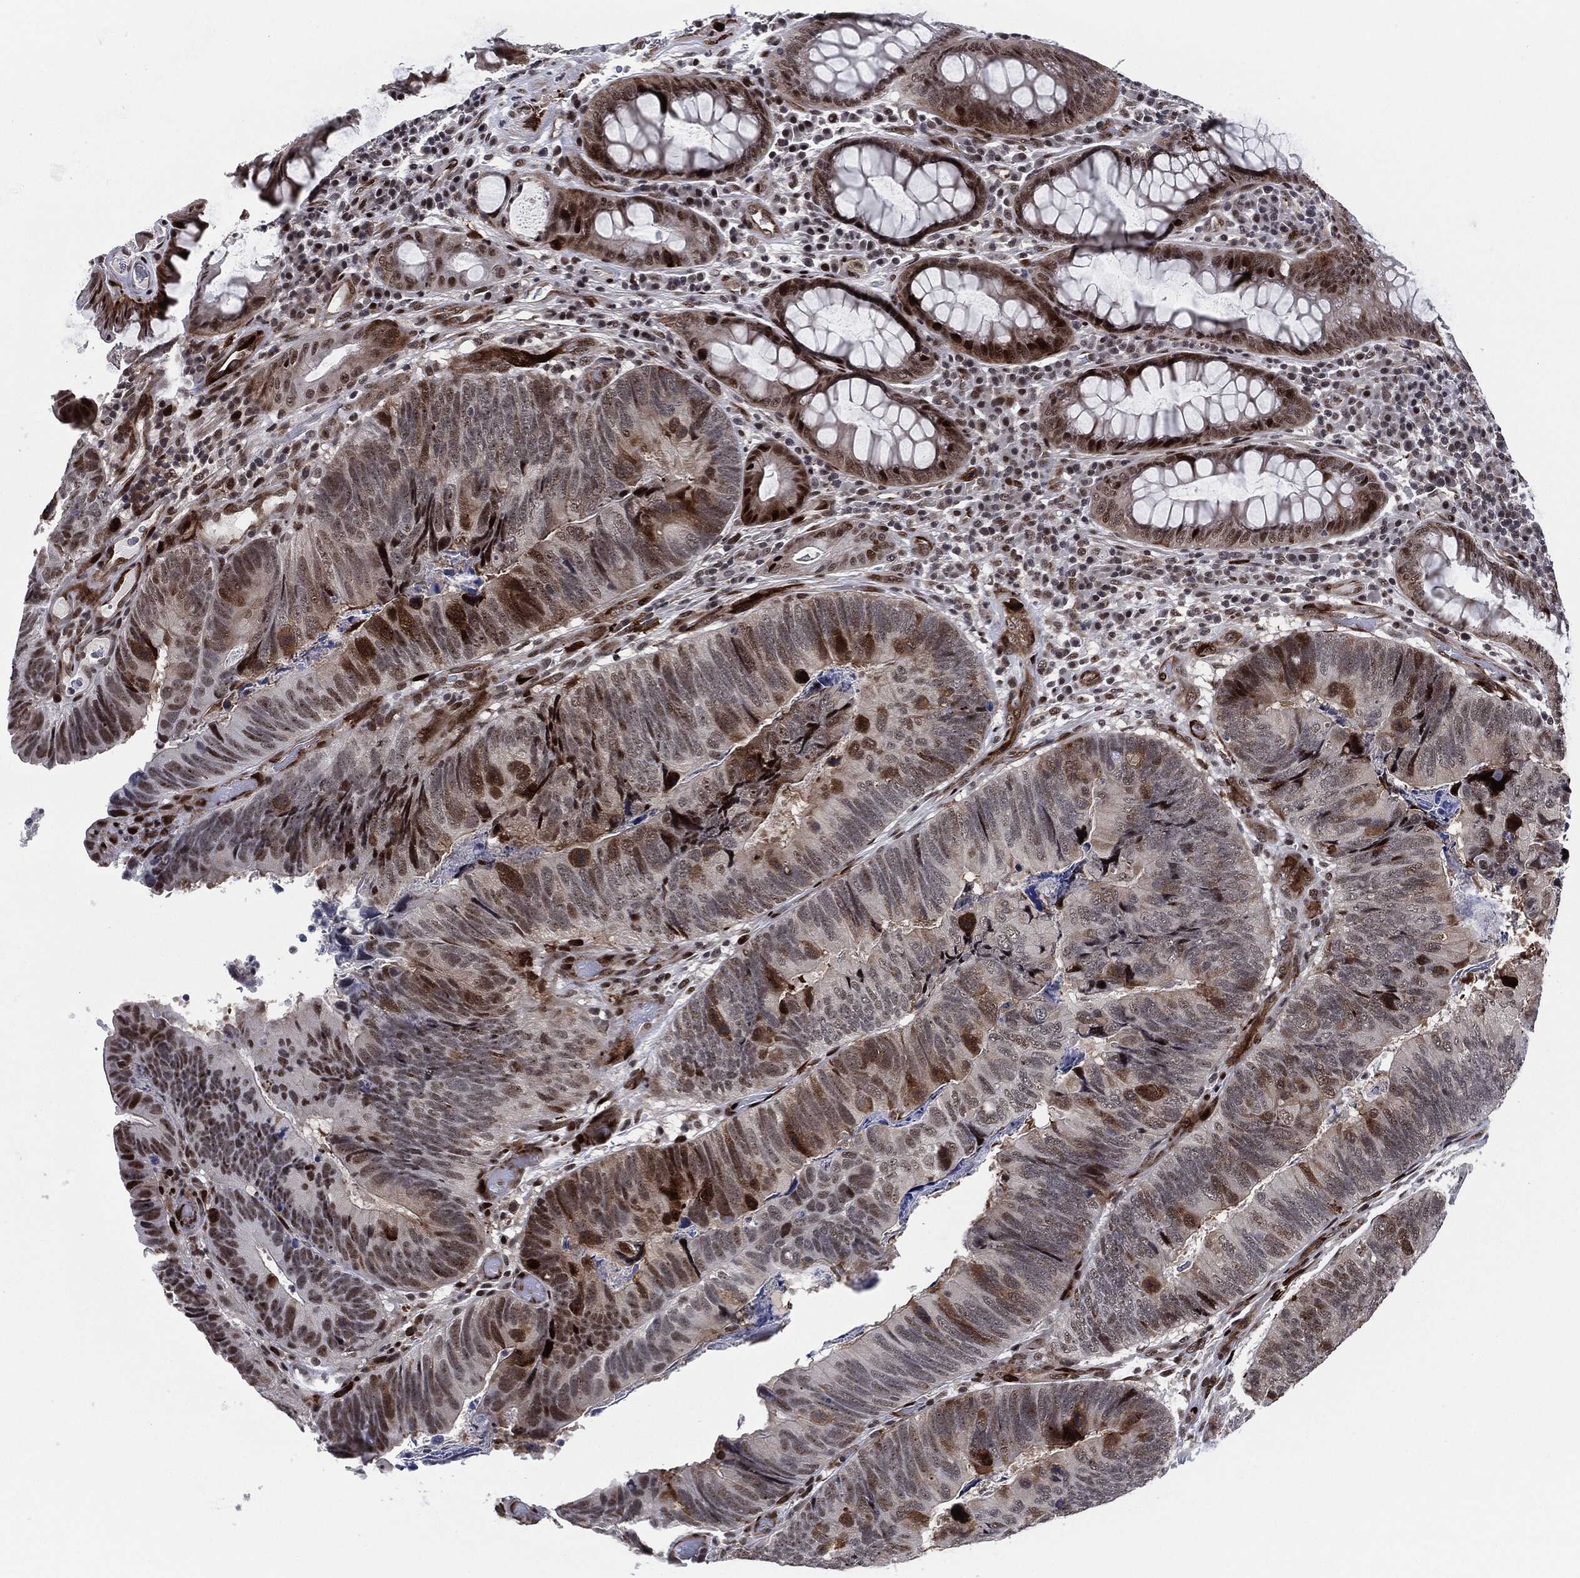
{"staining": {"intensity": "strong", "quantity": "<25%", "location": "cytoplasmic/membranous,nuclear"}, "tissue": "colorectal cancer", "cell_type": "Tumor cells", "image_type": "cancer", "snomed": [{"axis": "morphology", "description": "Adenocarcinoma, NOS"}, {"axis": "topography", "description": "Colon"}], "caption": "Human colorectal adenocarcinoma stained with a protein marker exhibits strong staining in tumor cells.", "gene": "AKT2", "patient": {"sex": "female", "age": 67}}